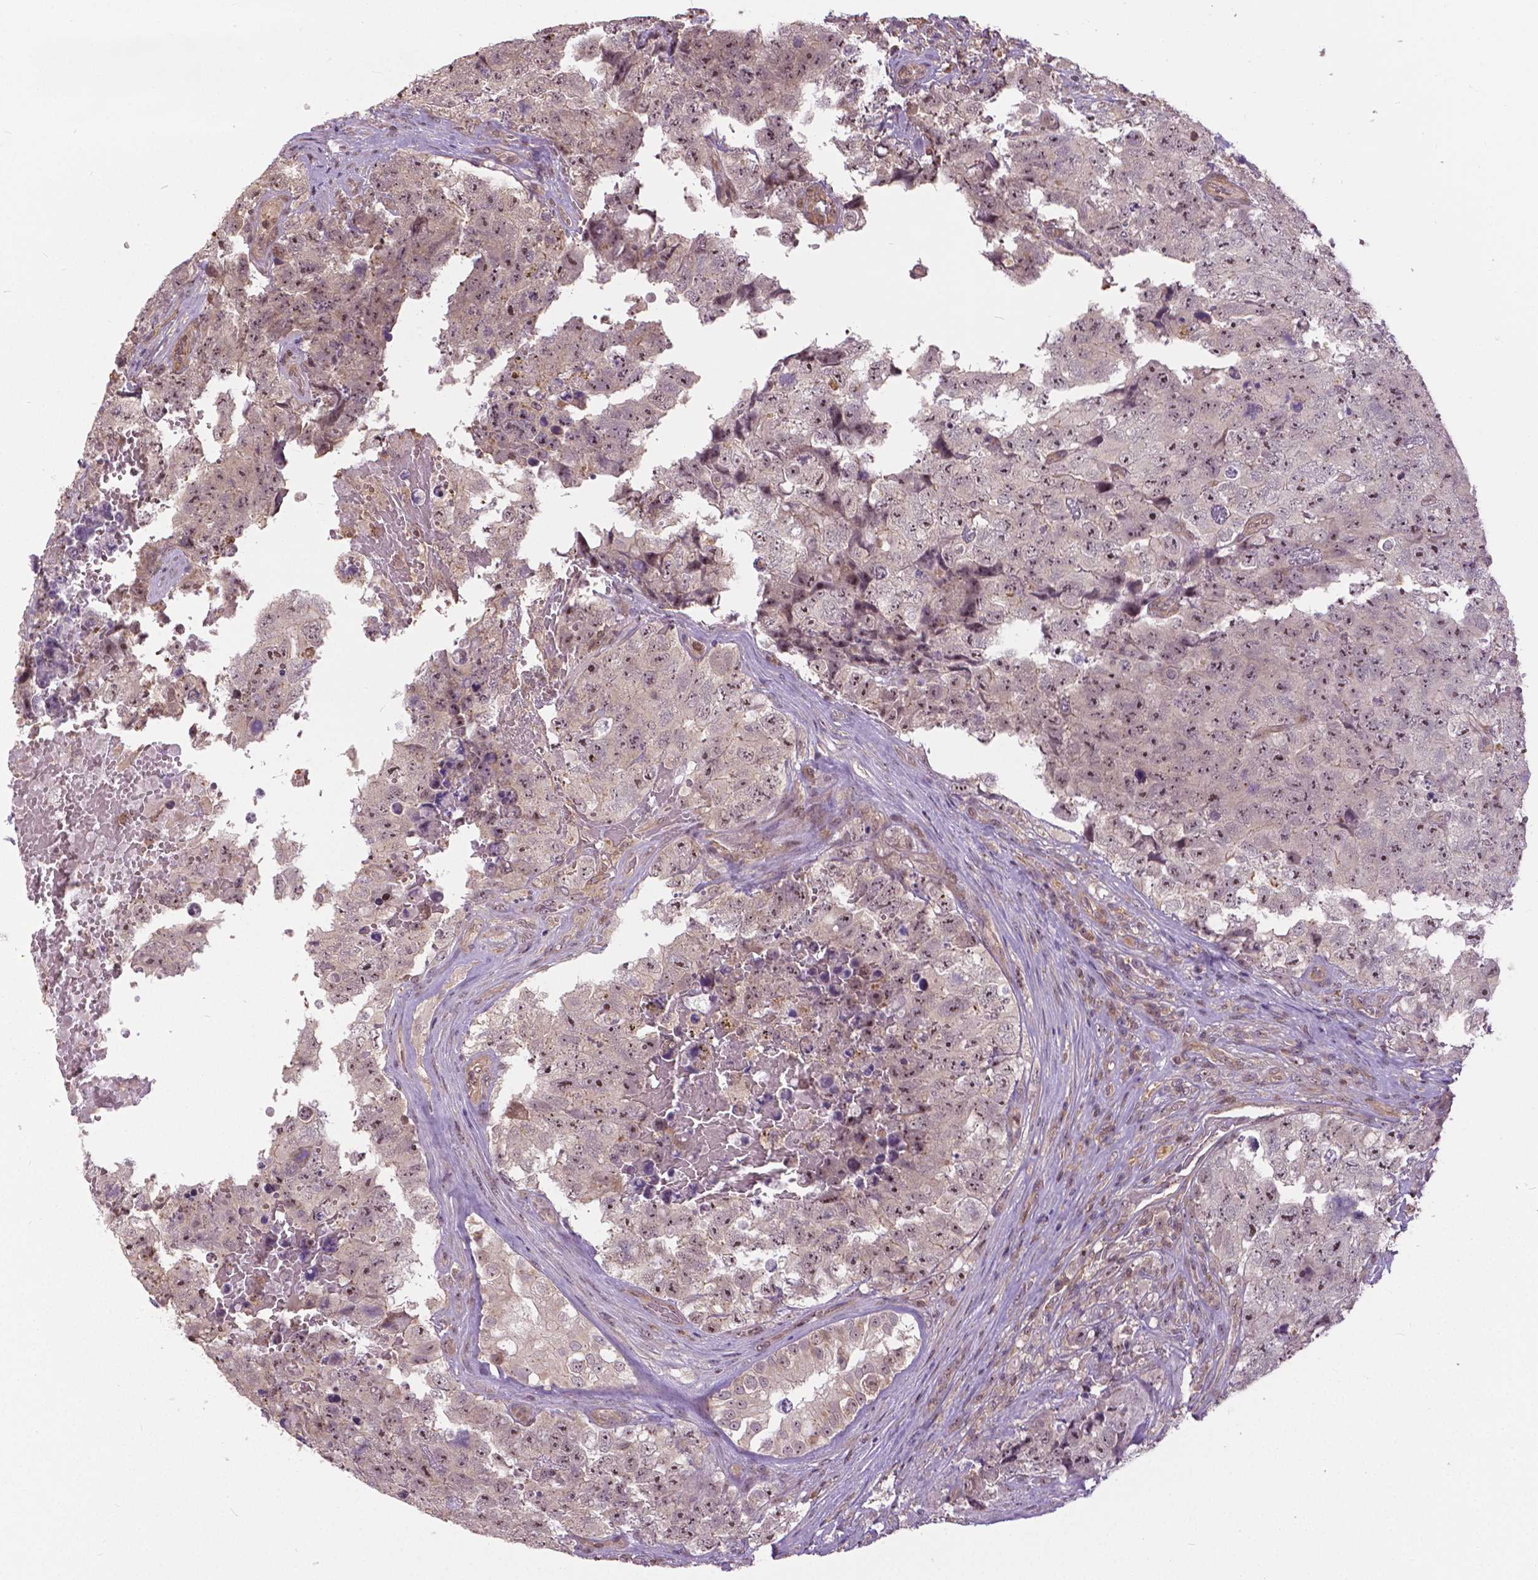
{"staining": {"intensity": "moderate", "quantity": "25%-75%", "location": "nuclear"}, "tissue": "testis cancer", "cell_type": "Tumor cells", "image_type": "cancer", "snomed": [{"axis": "morphology", "description": "Carcinoma, Embryonal, NOS"}, {"axis": "topography", "description": "Testis"}], "caption": "Human embryonal carcinoma (testis) stained with a protein marker demonstrates moderate staining in tumor cells.", "gene": "ANXA13", "patient": {"sex": "male", "age": 18}}